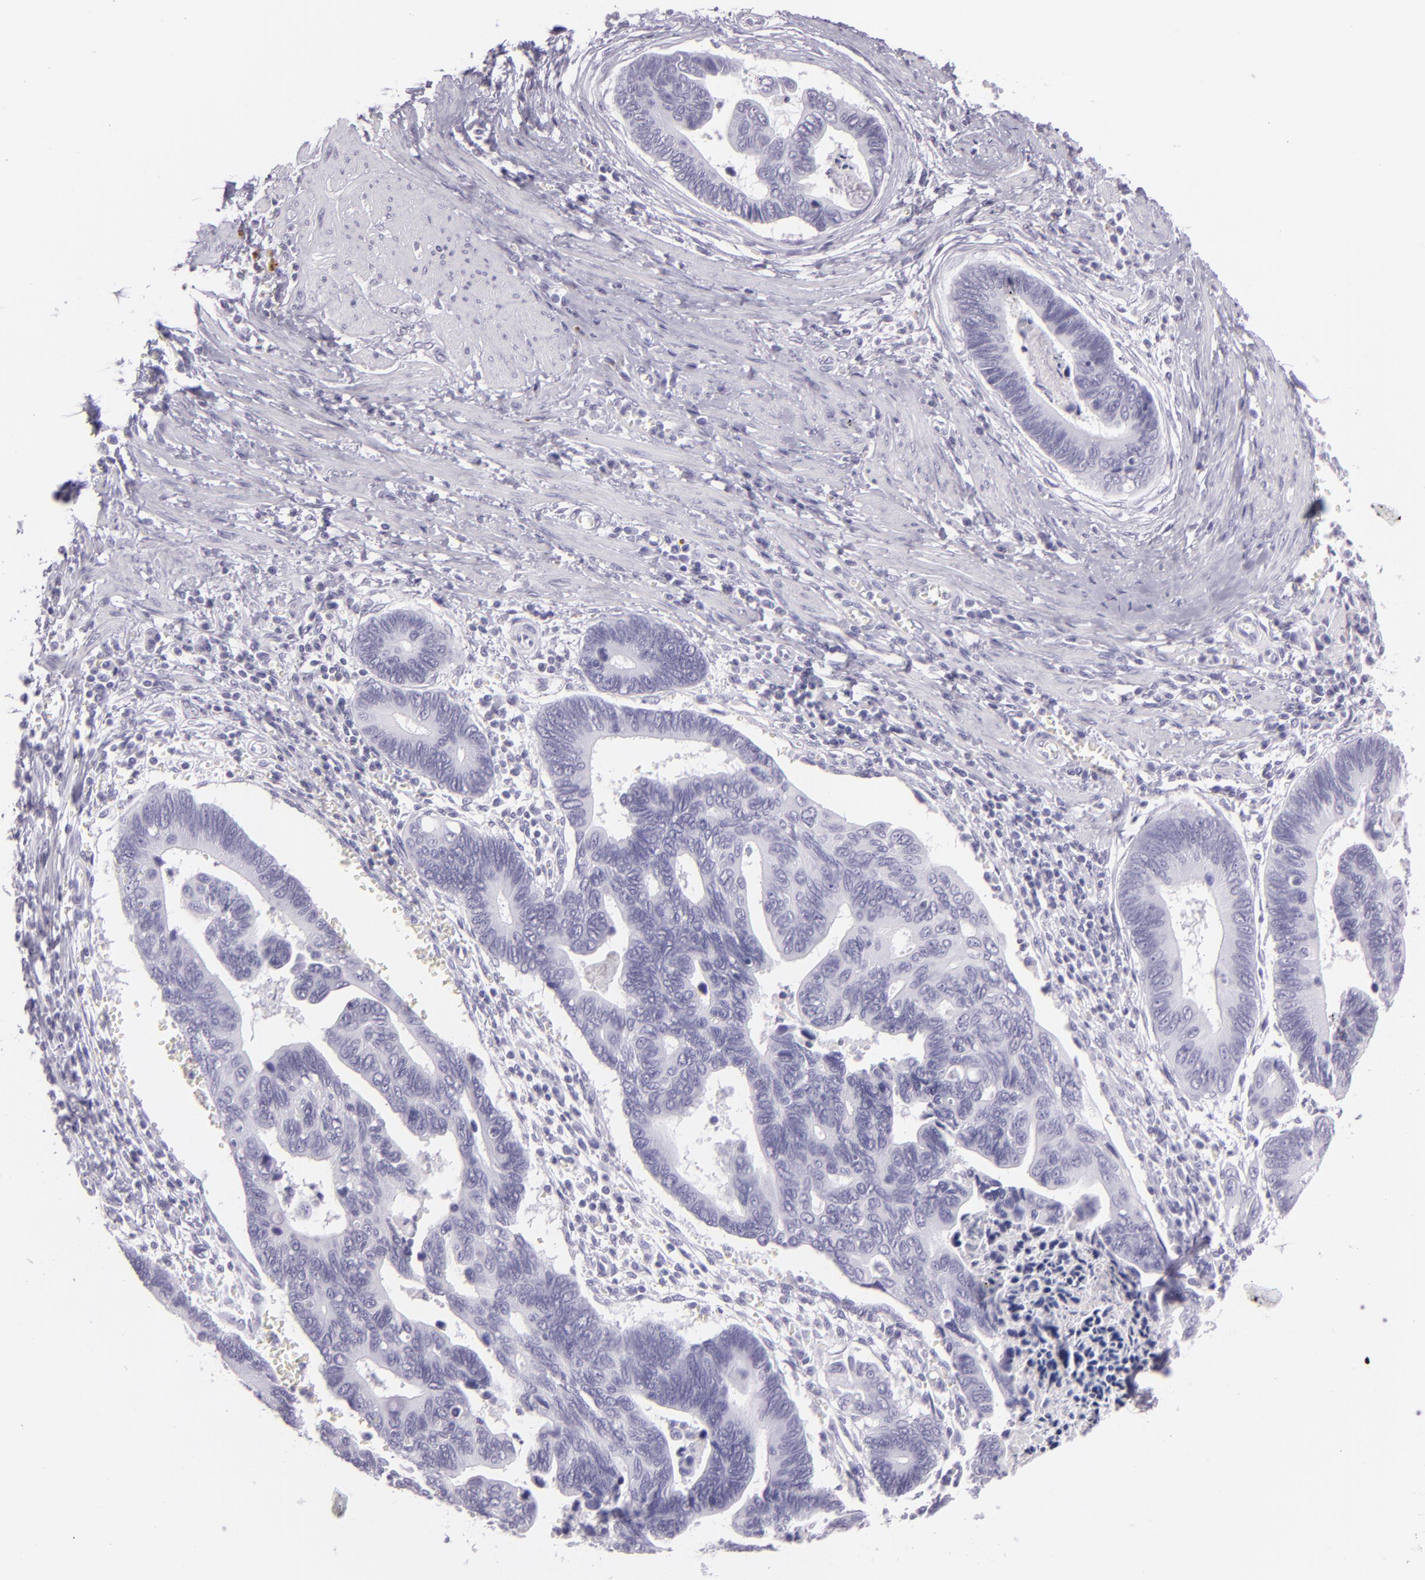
{"staining": {"intensity": "negative", "quantity": "none", "location": "none"}, "tissue": "pancreatic cancer", "cell_type": "Tumor cells", "image_type": "cancer", "snomed": [{"axis": "morphology", "description": "Adenocarcinoma, NOS"}, {"axis": "topography", "description": "Pancreas"}], "caption": "Image shows no protein staining in tumor cells of adenocarcinoma (pancreatic) tissue.", "gene": "MUC6", "patient": {"sex": "female", "age": 70}}